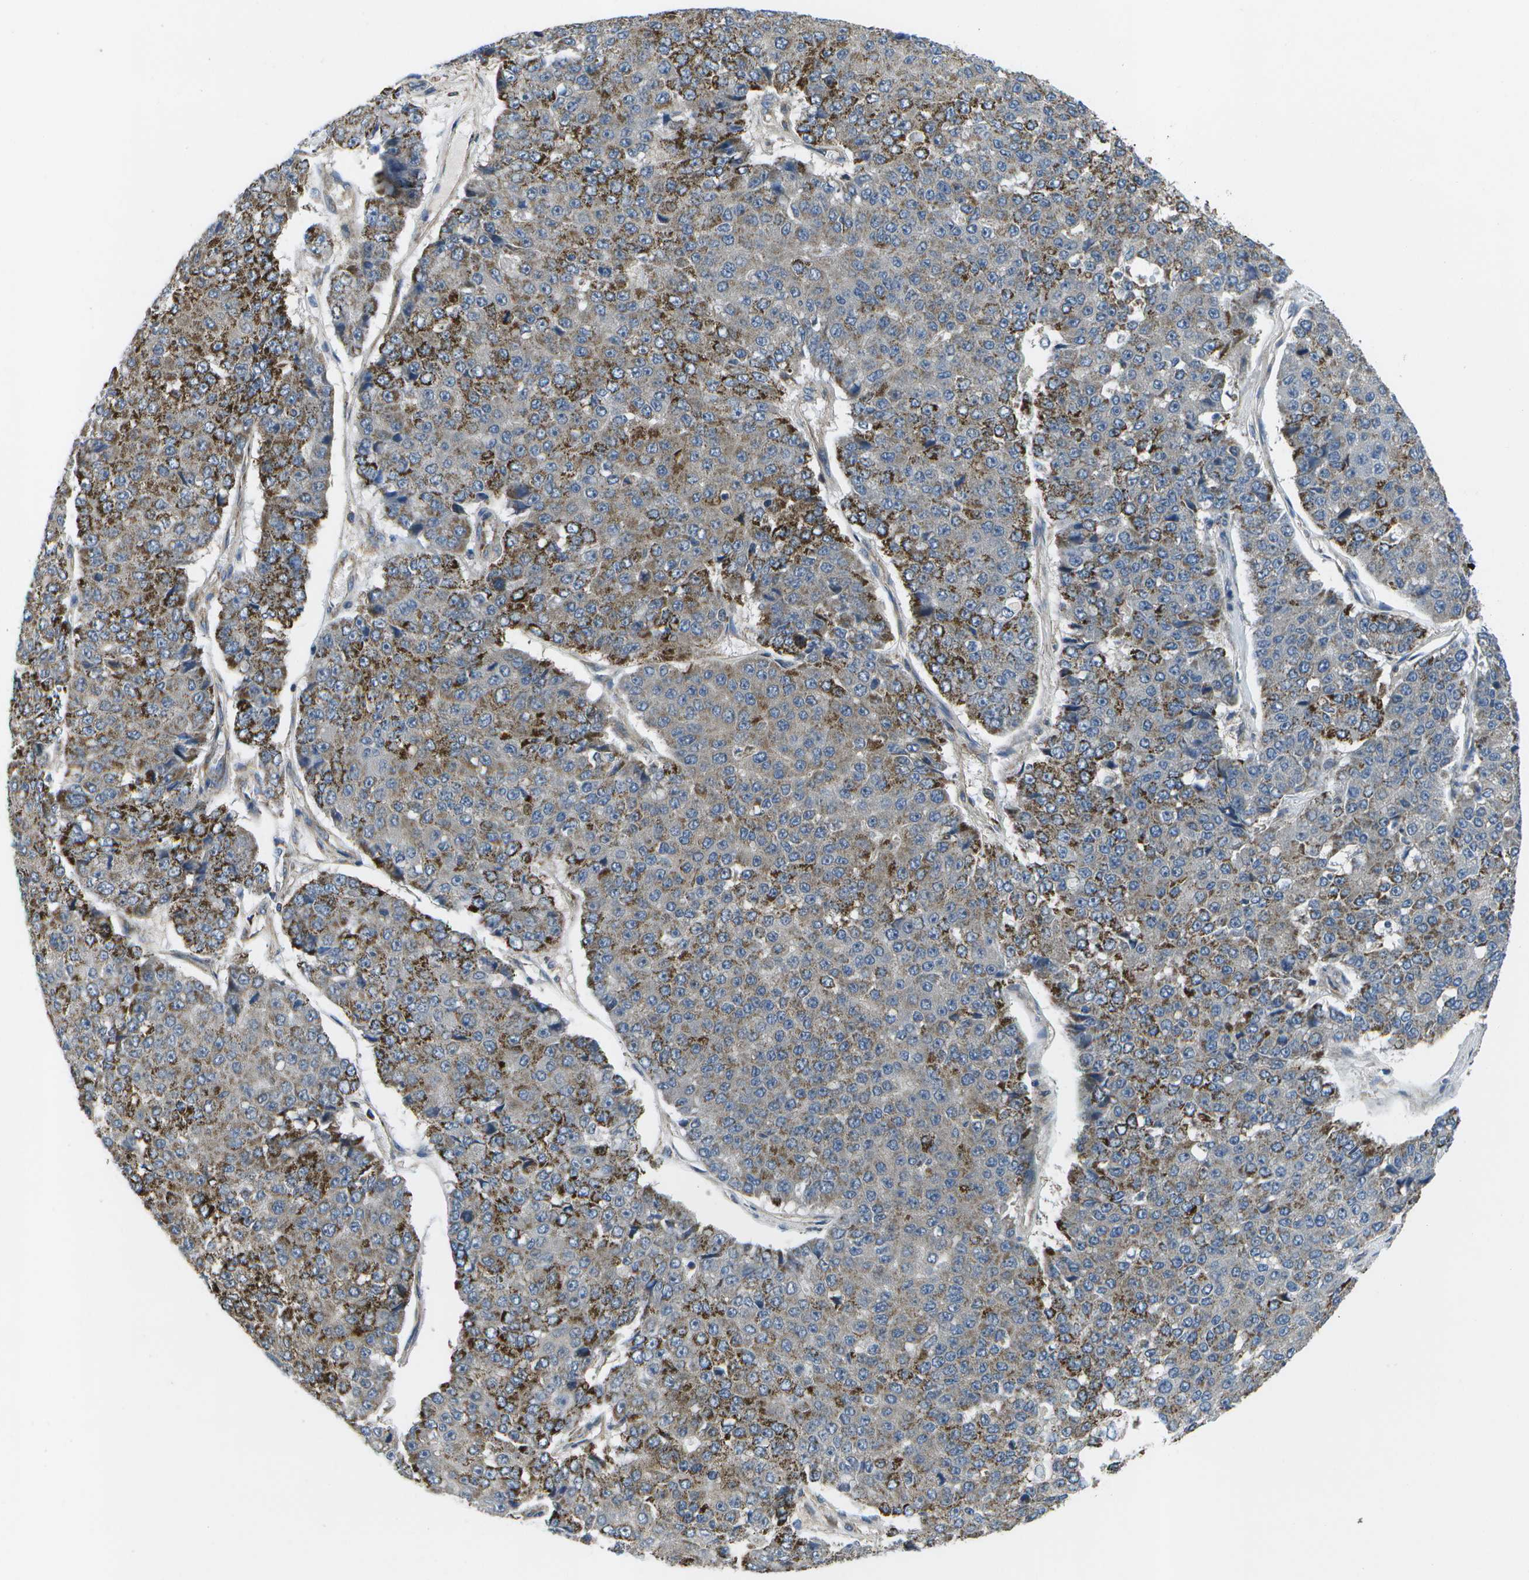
{"staining": {"intensity": "strong", "quantity": "<25%", "location": "cytoplasmic/membranous"}, "tissue": "pancreatic cancer", "cell_type": "Tumor cells", "image_type": "cancer", "snomed": [{"axis": "morphology", "description": "Adenocarcinoma, NOS"}, {"axis": "topography", "description": "Pancreas"}], "caption": "The photomicrograph reveals immunohistochemical staining of pancreatic adenocarcinoma. There is strong cytoplasmic/membranous expression is identified in about <25% of tumor cells.", "gene": "MVK", "patient": {"sex": "male", "age": 50}}